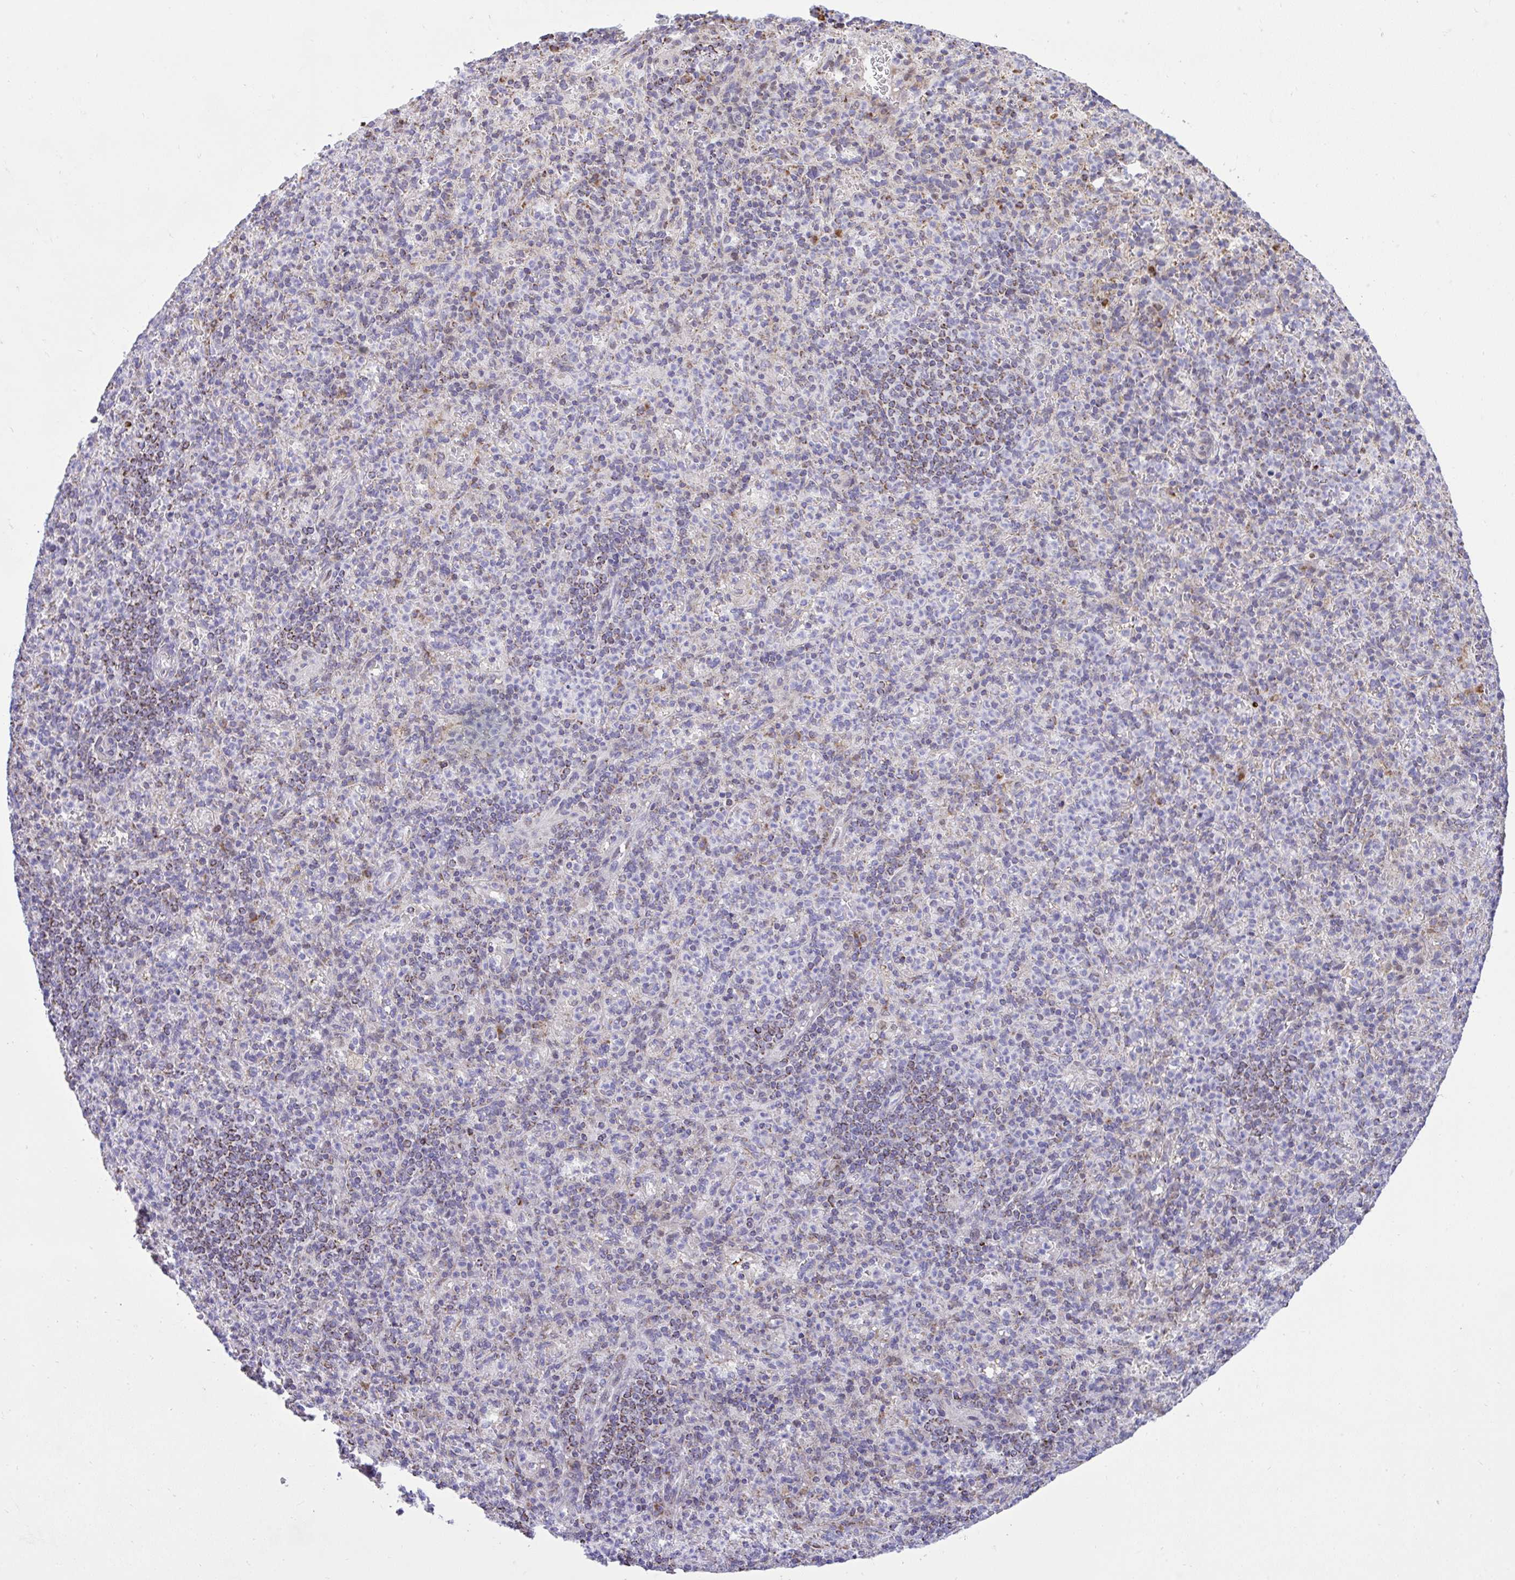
{"staining": {"intensity": "moderate", "quantity": "<25%", "location": "cytoplasmic/membranous"}, "tissue": "spleen", "cell_type": "Cells in red pulp", "image_type": "normal", "snomed": [{"axis": "morphology", "description": "Normal tissue, NOS"}, {"axis": "topography", "description": "Spleen"}], "caption": "This is a micrograph of IHC staining of benign spleen, which shows moderate staining in the cytoplasmic/membranous of cells in red pulp.", "gene": "ZNF362", "patient": {"sex": "female", "age": 74}}